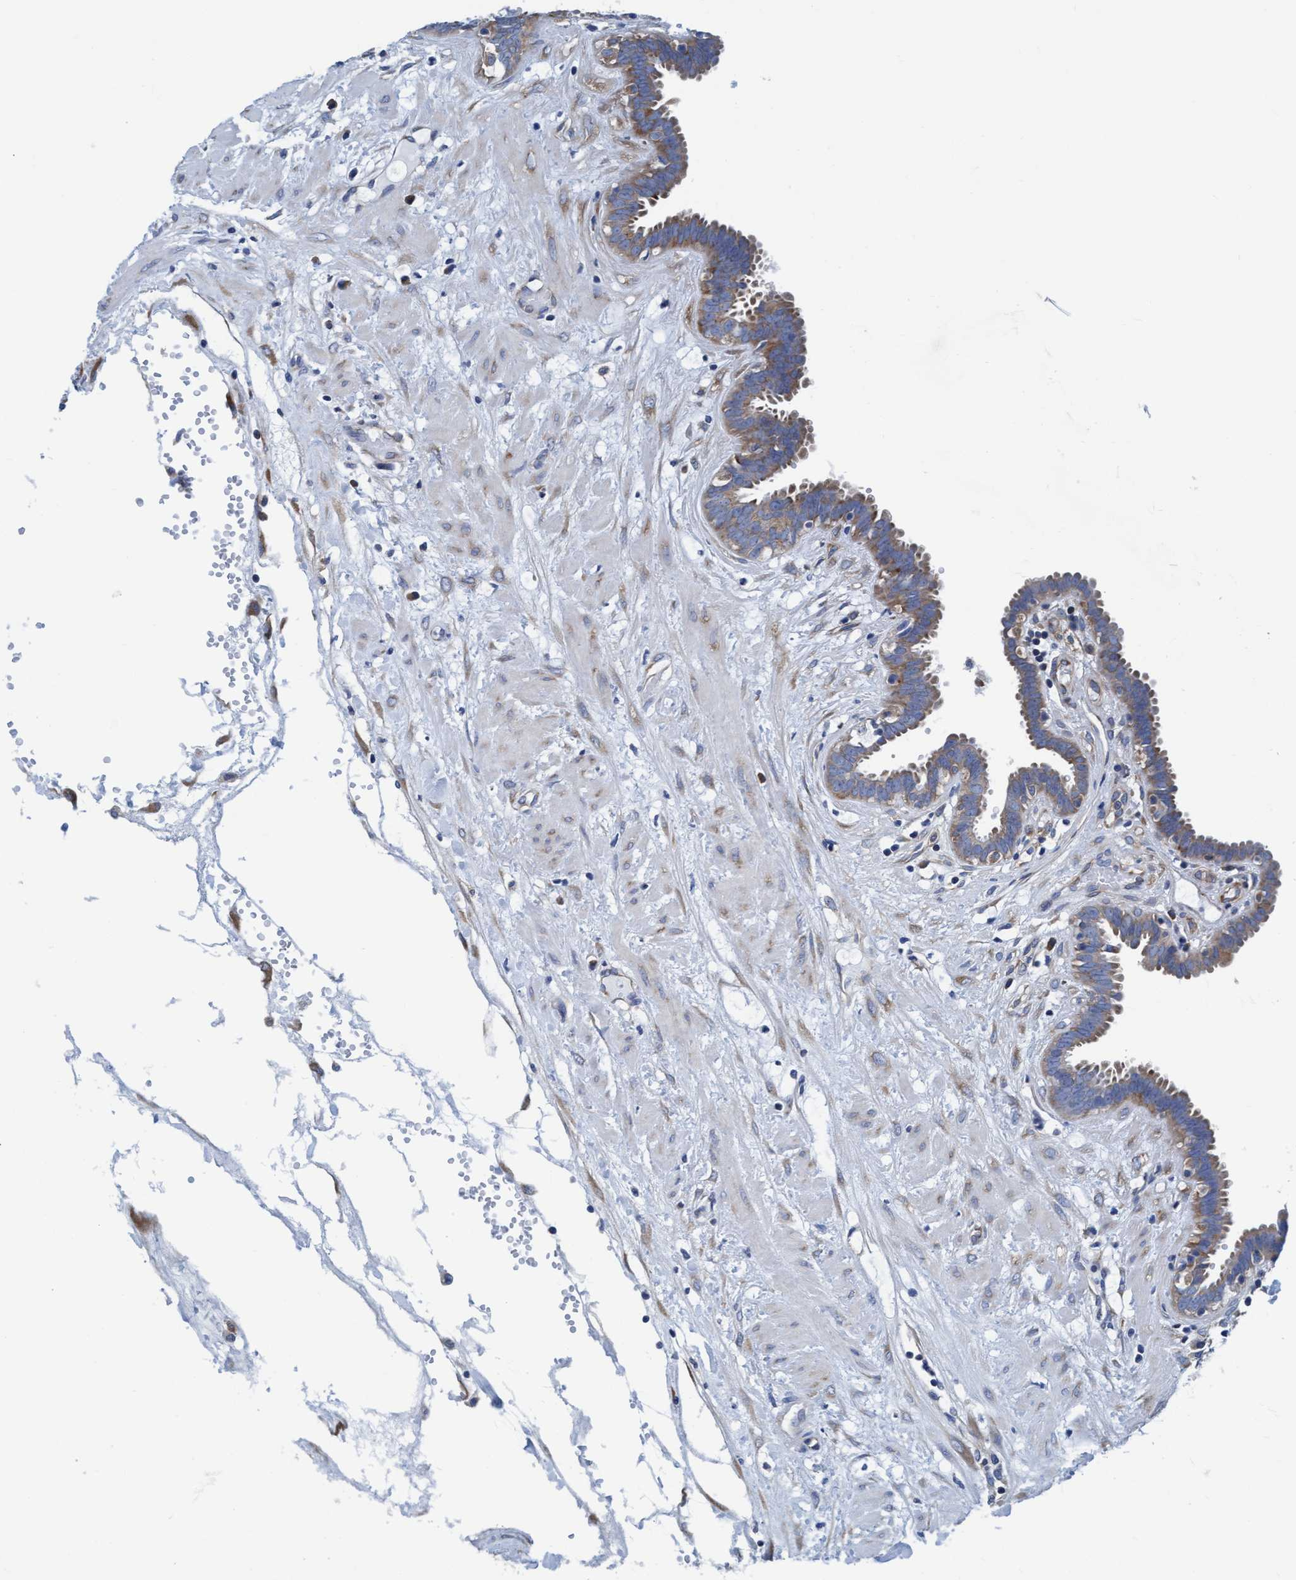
{"staining": {"intensity": "moderate", "quantity": ">75%", "location": "cytoplasmic/membranous"}, "tissue": "fallopian tube", "cell_type": "Glandular cells", "image_type": "normal", "snomed": [{"axis": "morphology", "description": "Normal tissue, NOS"}, {"axis": "topography", "description": "Fallopian tube"}, {"axis": "topography", "description": "Placenta"}], "caption": "Brown immunohistochemical staining in normal human fallopian tube shows moderate cytoplasmic/membranous positivity in approximately >75% of glandular cells.", "gene": "NMT1", "patient": {"sex": "female", "age": 32}}